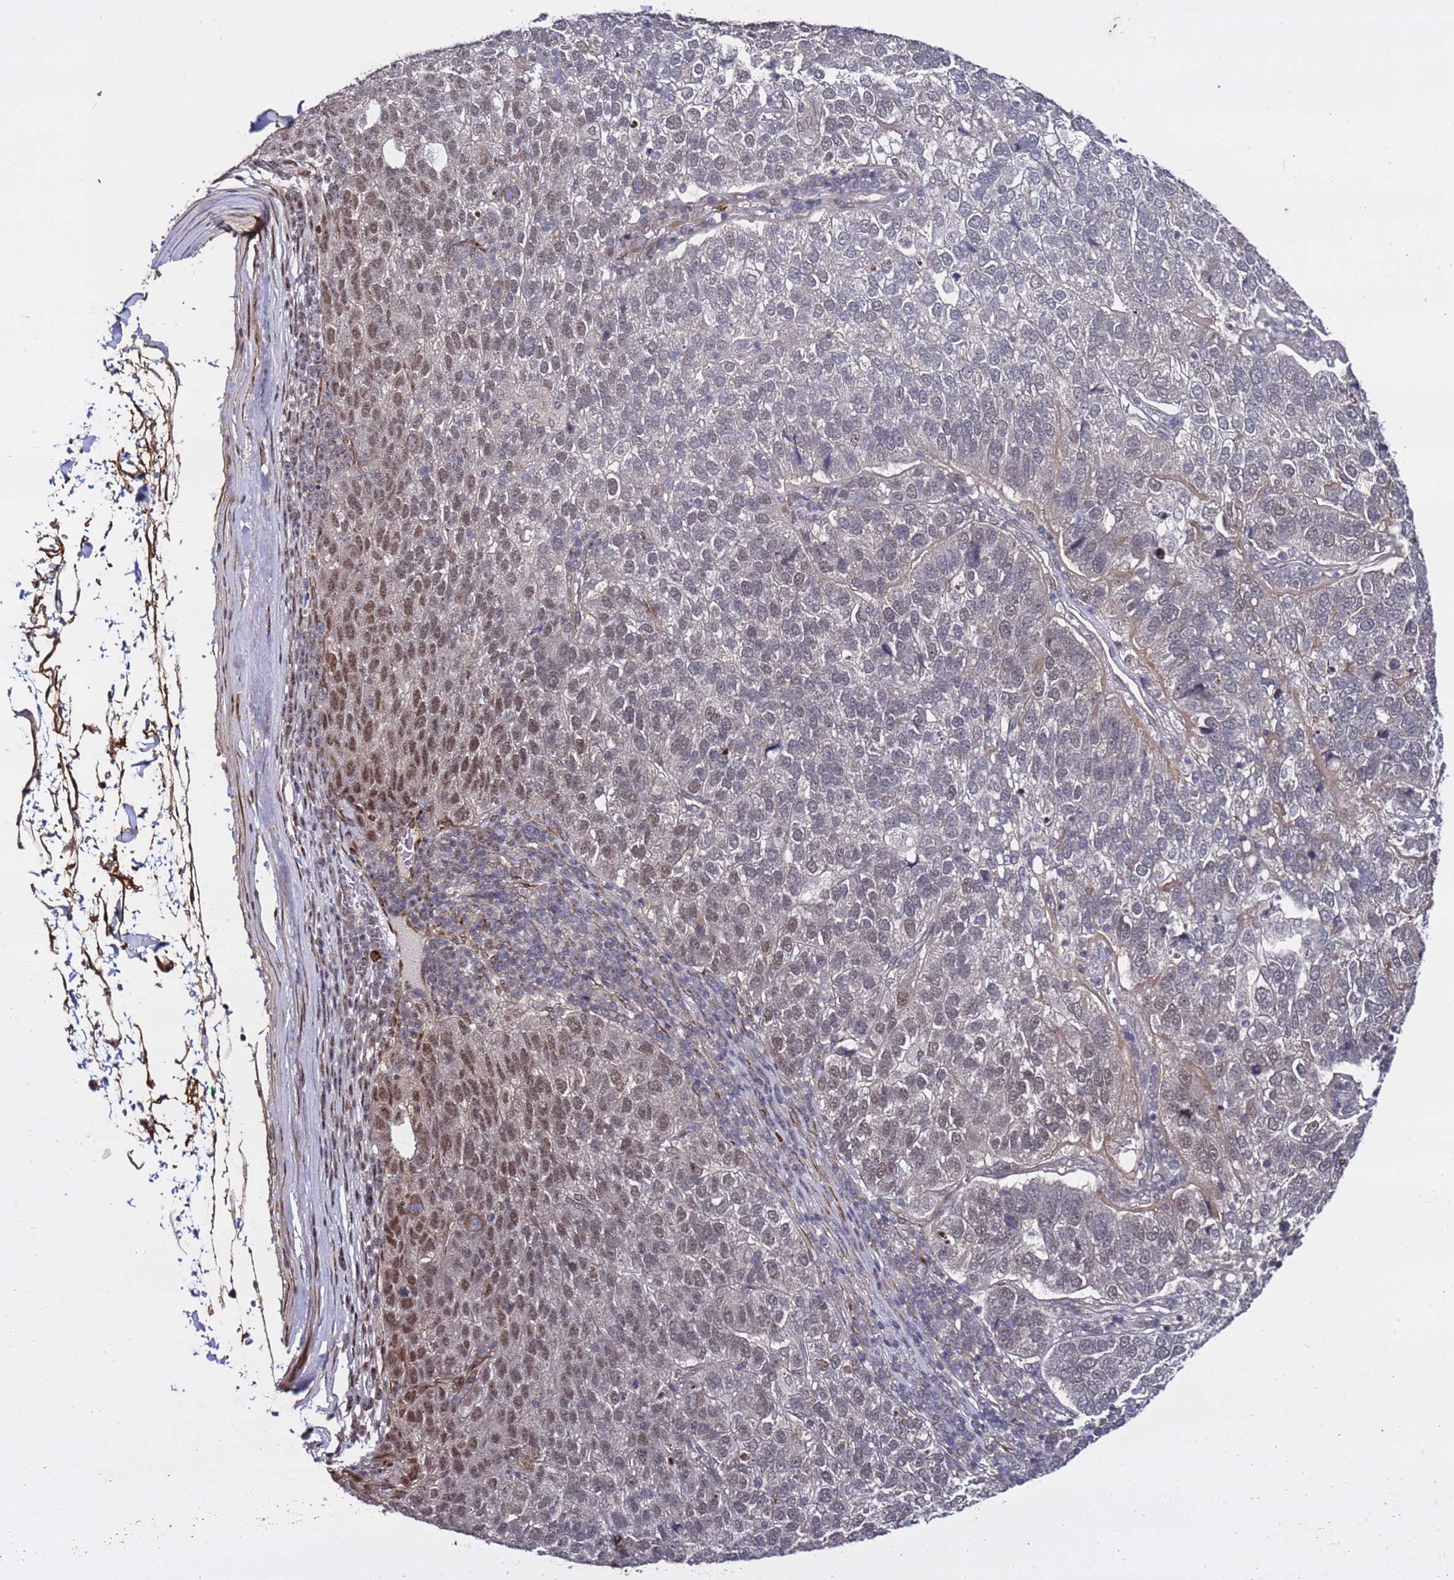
{"staining": {"intensity": "moderate", "quantity": "<25%", "location": "nuclear"}, "tissue": "pancreatic cancer", "cell_type": "Tumor cells", "image_type": "cancer", "snomed": [{"axis": "morphology", "description": "Adenocarcinoma, NOS"}, {"axis": "topography", "description": "Pancreas"}], "caption": "Moderate nuclear expression is identified in about <25% of tumor cells in pancreatic cancer (adenocarcinoma).", "gene": "POLR2D", "patient": {"sex": "female", "age": 61}}